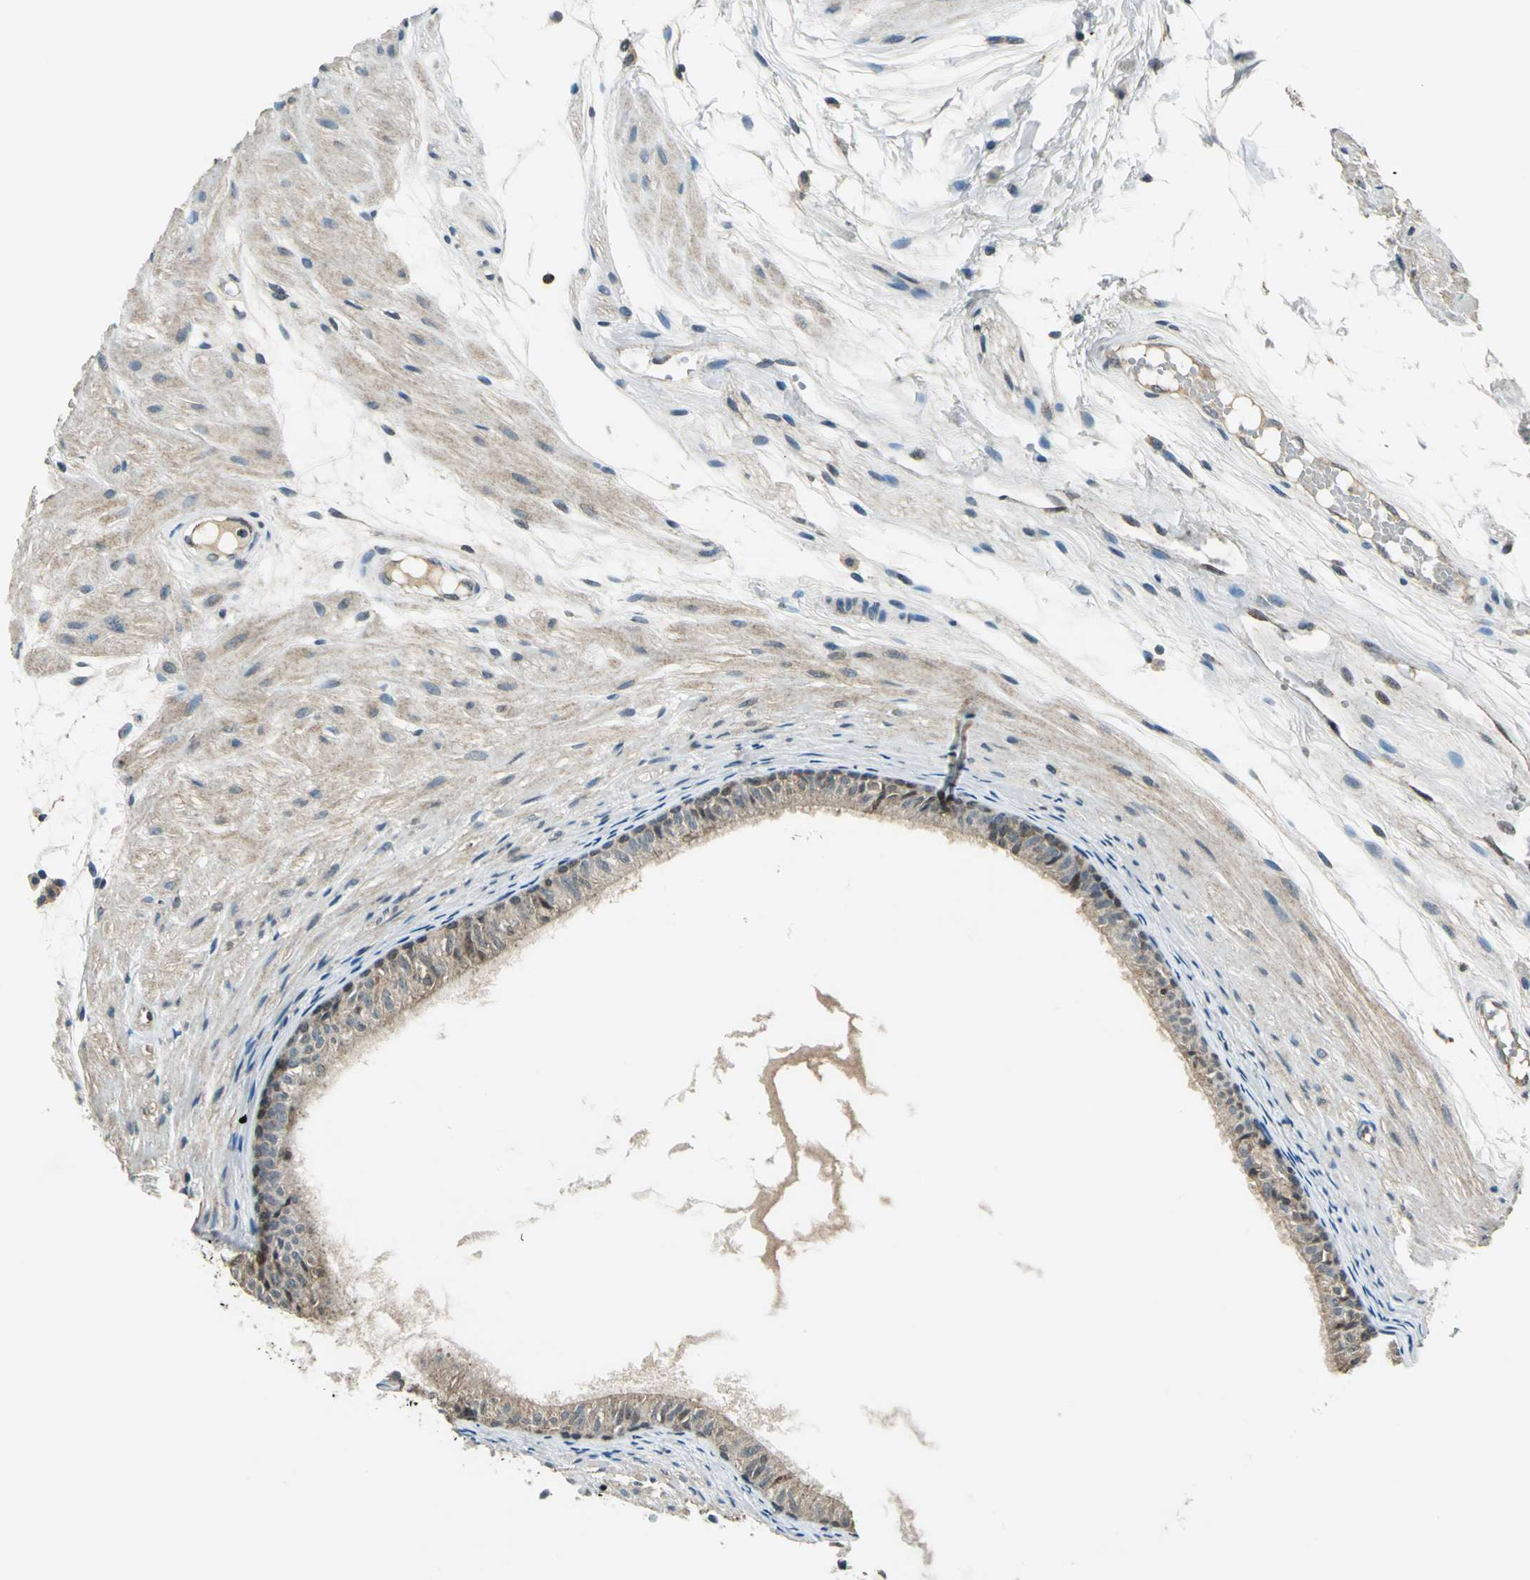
{"staining": {"intensity": "moderate", "quantity": ">75%", "location": "cytoplasmic/membranous,nuclear"}, "tissue": "epididymis", "cell_type": "Glandular cells", "image_type": "normal", "snomed": [{"axis": "morphology", "description": "Normal tissue, NOS"}, {"axis": "morphology", "description": "Atrophy, NOS"}, {"axis": "topography", "description": "Testis"}, {"axis": "topography", "description": "Epididymis"}], "caption": "IHC image of benign epididymis: epididymis stained using immunohistochemistry demonstrates medium levels of moderate protein expression localized specifically in the cytoplasmic/membranous,nuclear of glandular cells, appearing as a cytoplasmic/membranous,nuclear brown color.", "gene": "NUDT2", "patient": {"sex": "male", "age": 18}}